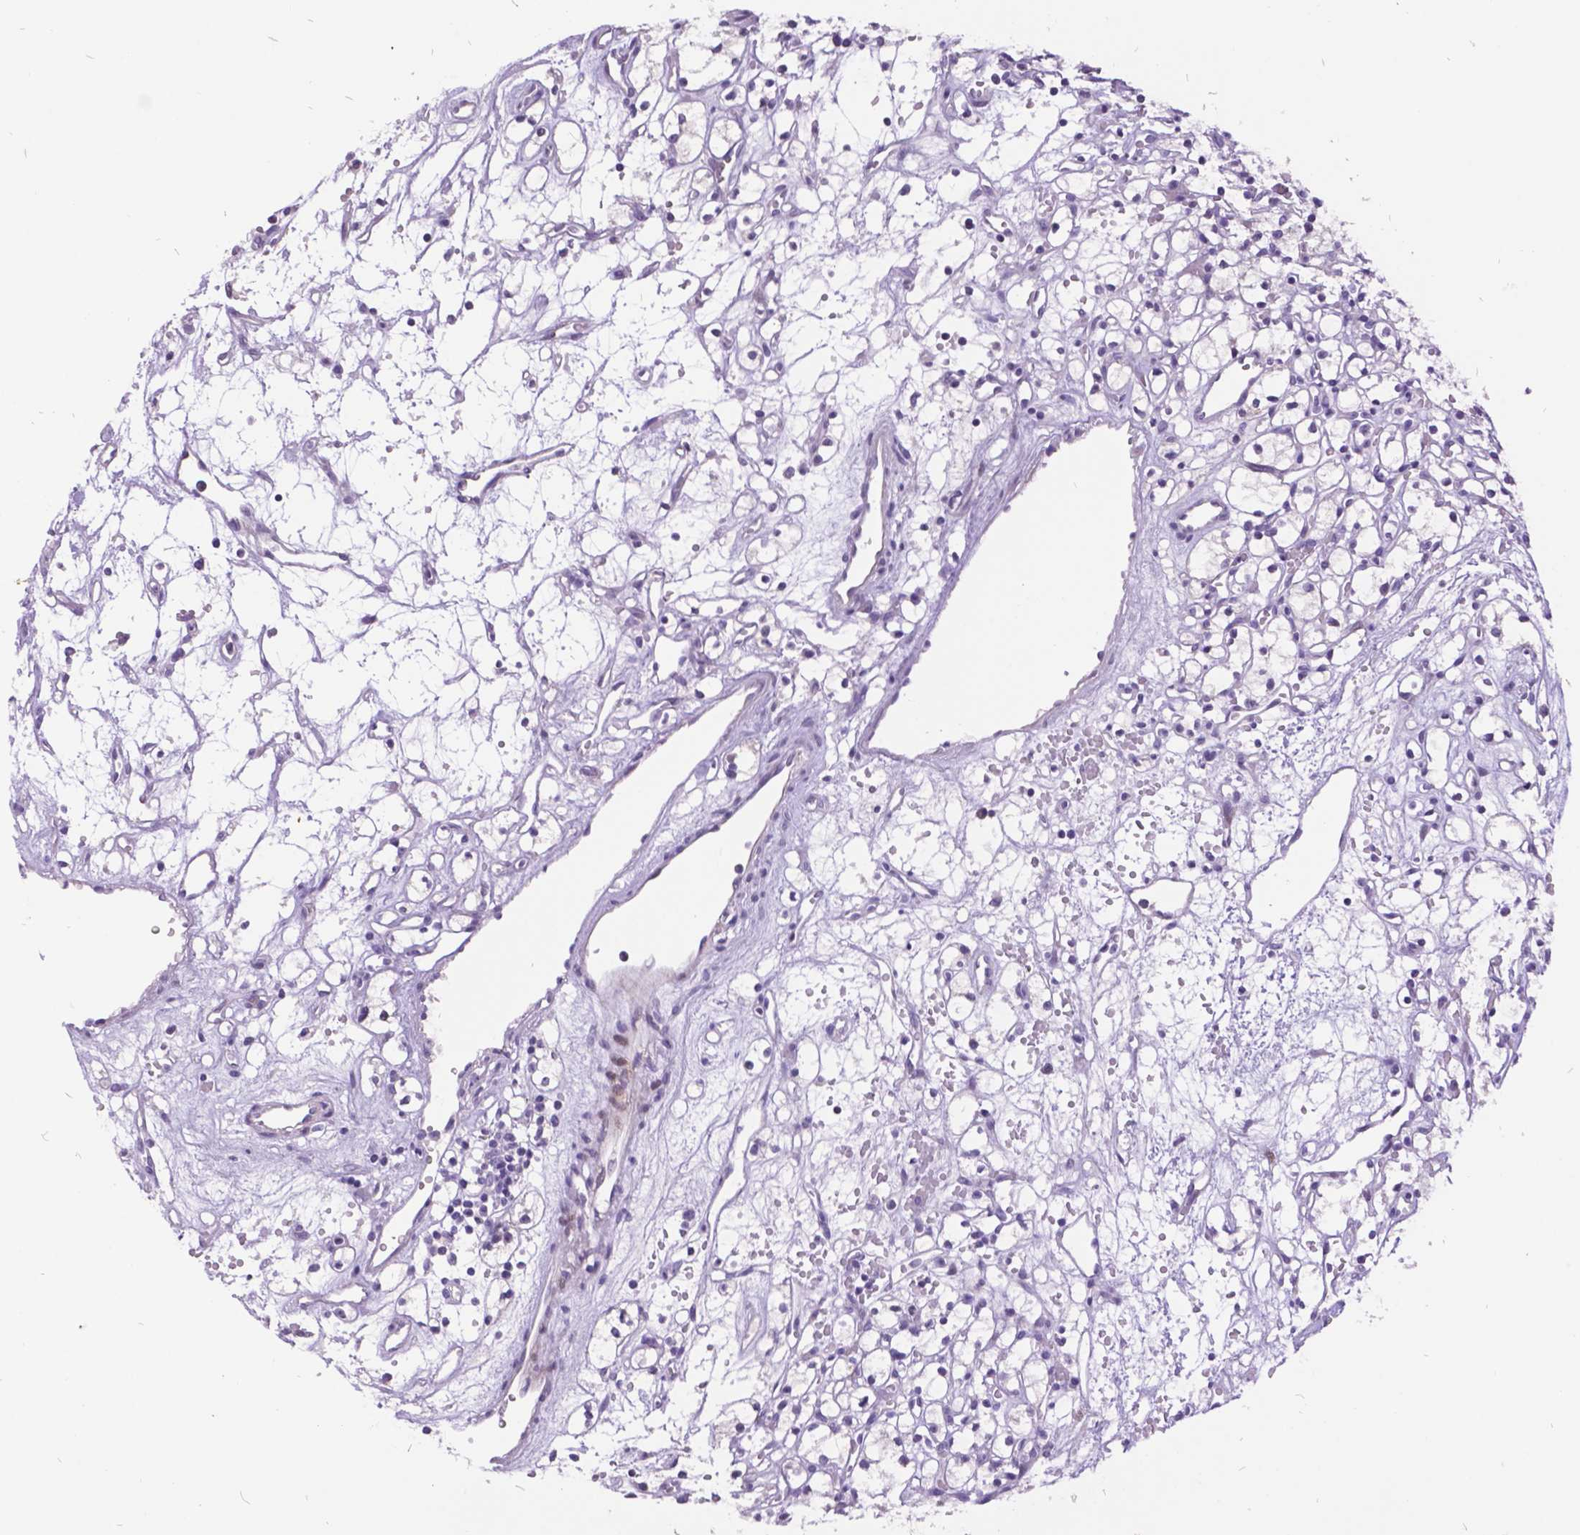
{"staining": {"intensity": "negative", "quantity": "none", "location": "none"}, "tissue": "renal cancer", "cell_type": "Tumor cells", "image_type": "cancer", "snomed": [{"axis": "morphology", "description": "Adenocarcinoma, NOS"}, {"axis": "topography", "description": "Kidney"}], "caption": "Human adenocarcinoma (renal) stained for a protein using IHC demonstrates no expression in tumor cells.", "gene": "ITGB6", "patient": {"sex": "female", "age": 59}}